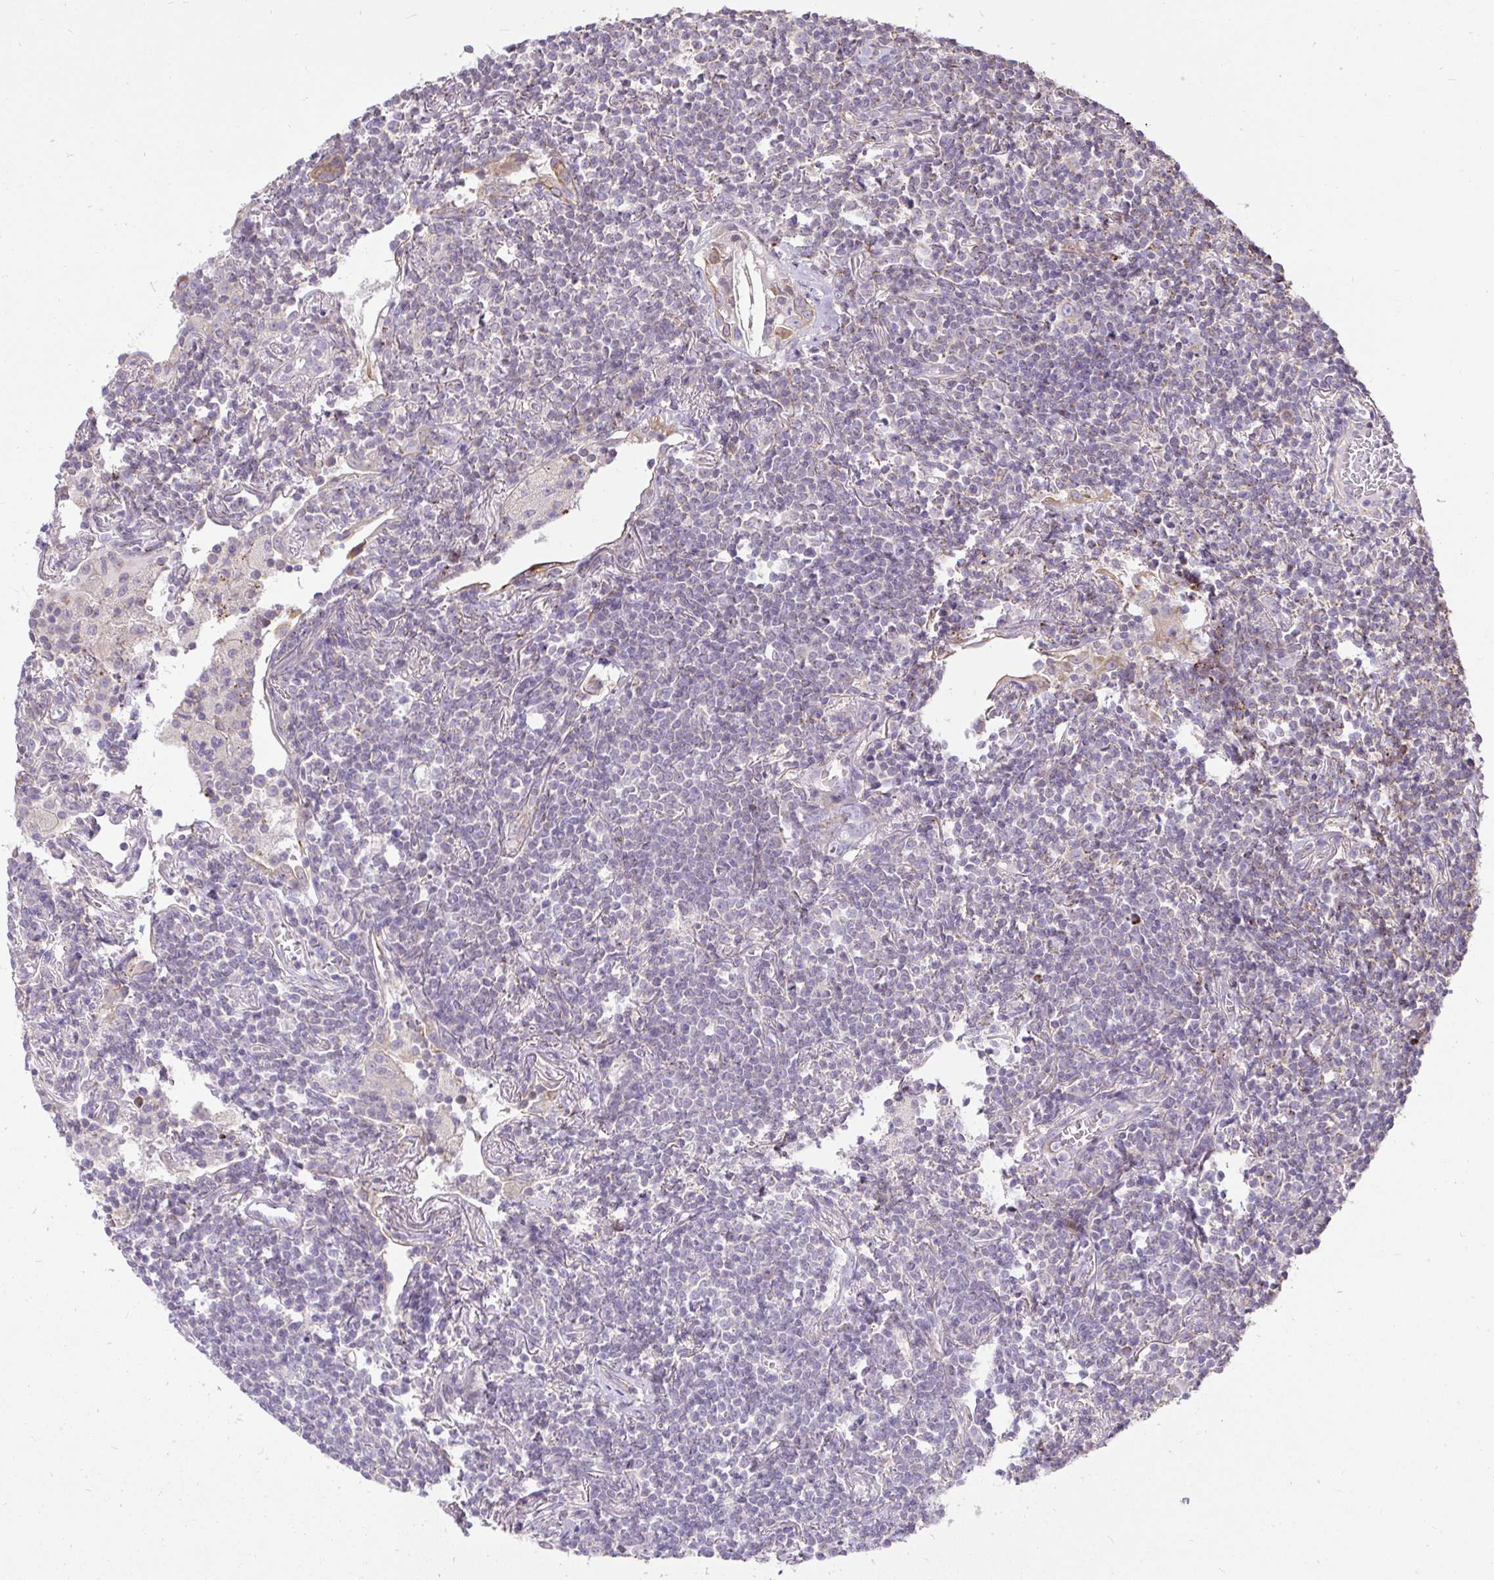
{"staining": {"intensity": "moderate", "quantity": "<25%", "location": "cytoplasmic/membranous"}, "tissue": "lymphoma", "cell_type": "Tumor cells", "image_type": "cancer", "snomed": [{"axis": "morphology", "description": "Malignant lymphoma, non-Hodgkin's type, Low grade"}, {"axis": "topography", "description": "Lung"}], "caption": "Brown immunohistochemical staining in lymphoma demonstrates moderate cytoplasmic/membranous expression in about <25% of tumor cells.", "gene": "STRIP1", "patient": {"sex": "female", "age": 71}}